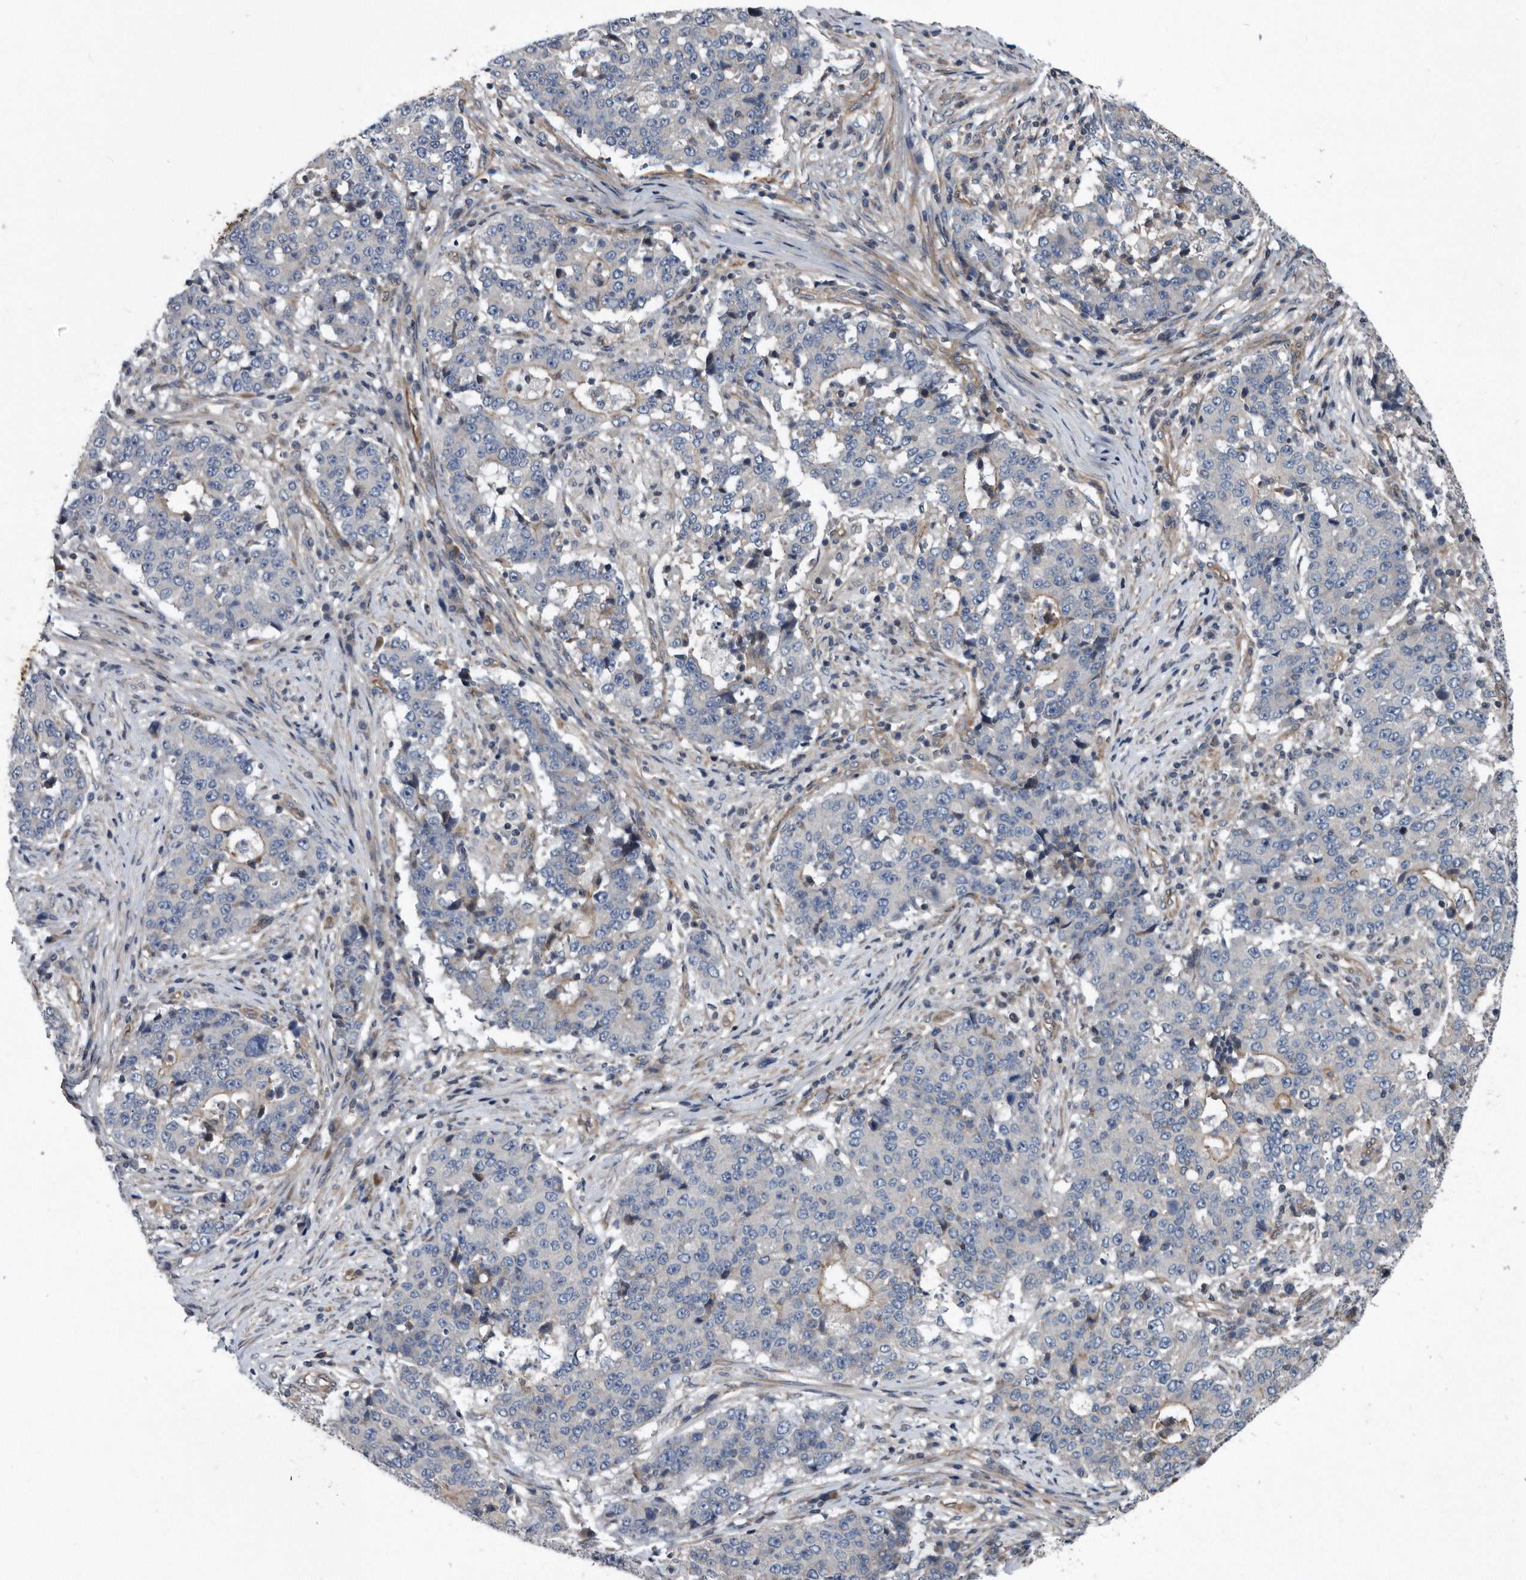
{"staining": {"intensity": "negative", "quantity": "none", "location": "none"}, "tissue": "stomach cancer", "cell_type": "Tumor cells", "image_type": "cancer", "snomed": [{"axis": "morphology", "description": "Adenocarcinoma, NOS"}, {"axis": "topography", "description": "Stomach"}], "caption": "IHC photomicrograph of neoplastic tissue: human stomach adenocarcinoma stained with DAB reveals no significant protein positivity in tumor cells.", "gene": "ARMCX1", "patient": {"sex": "male", "age": 59}}